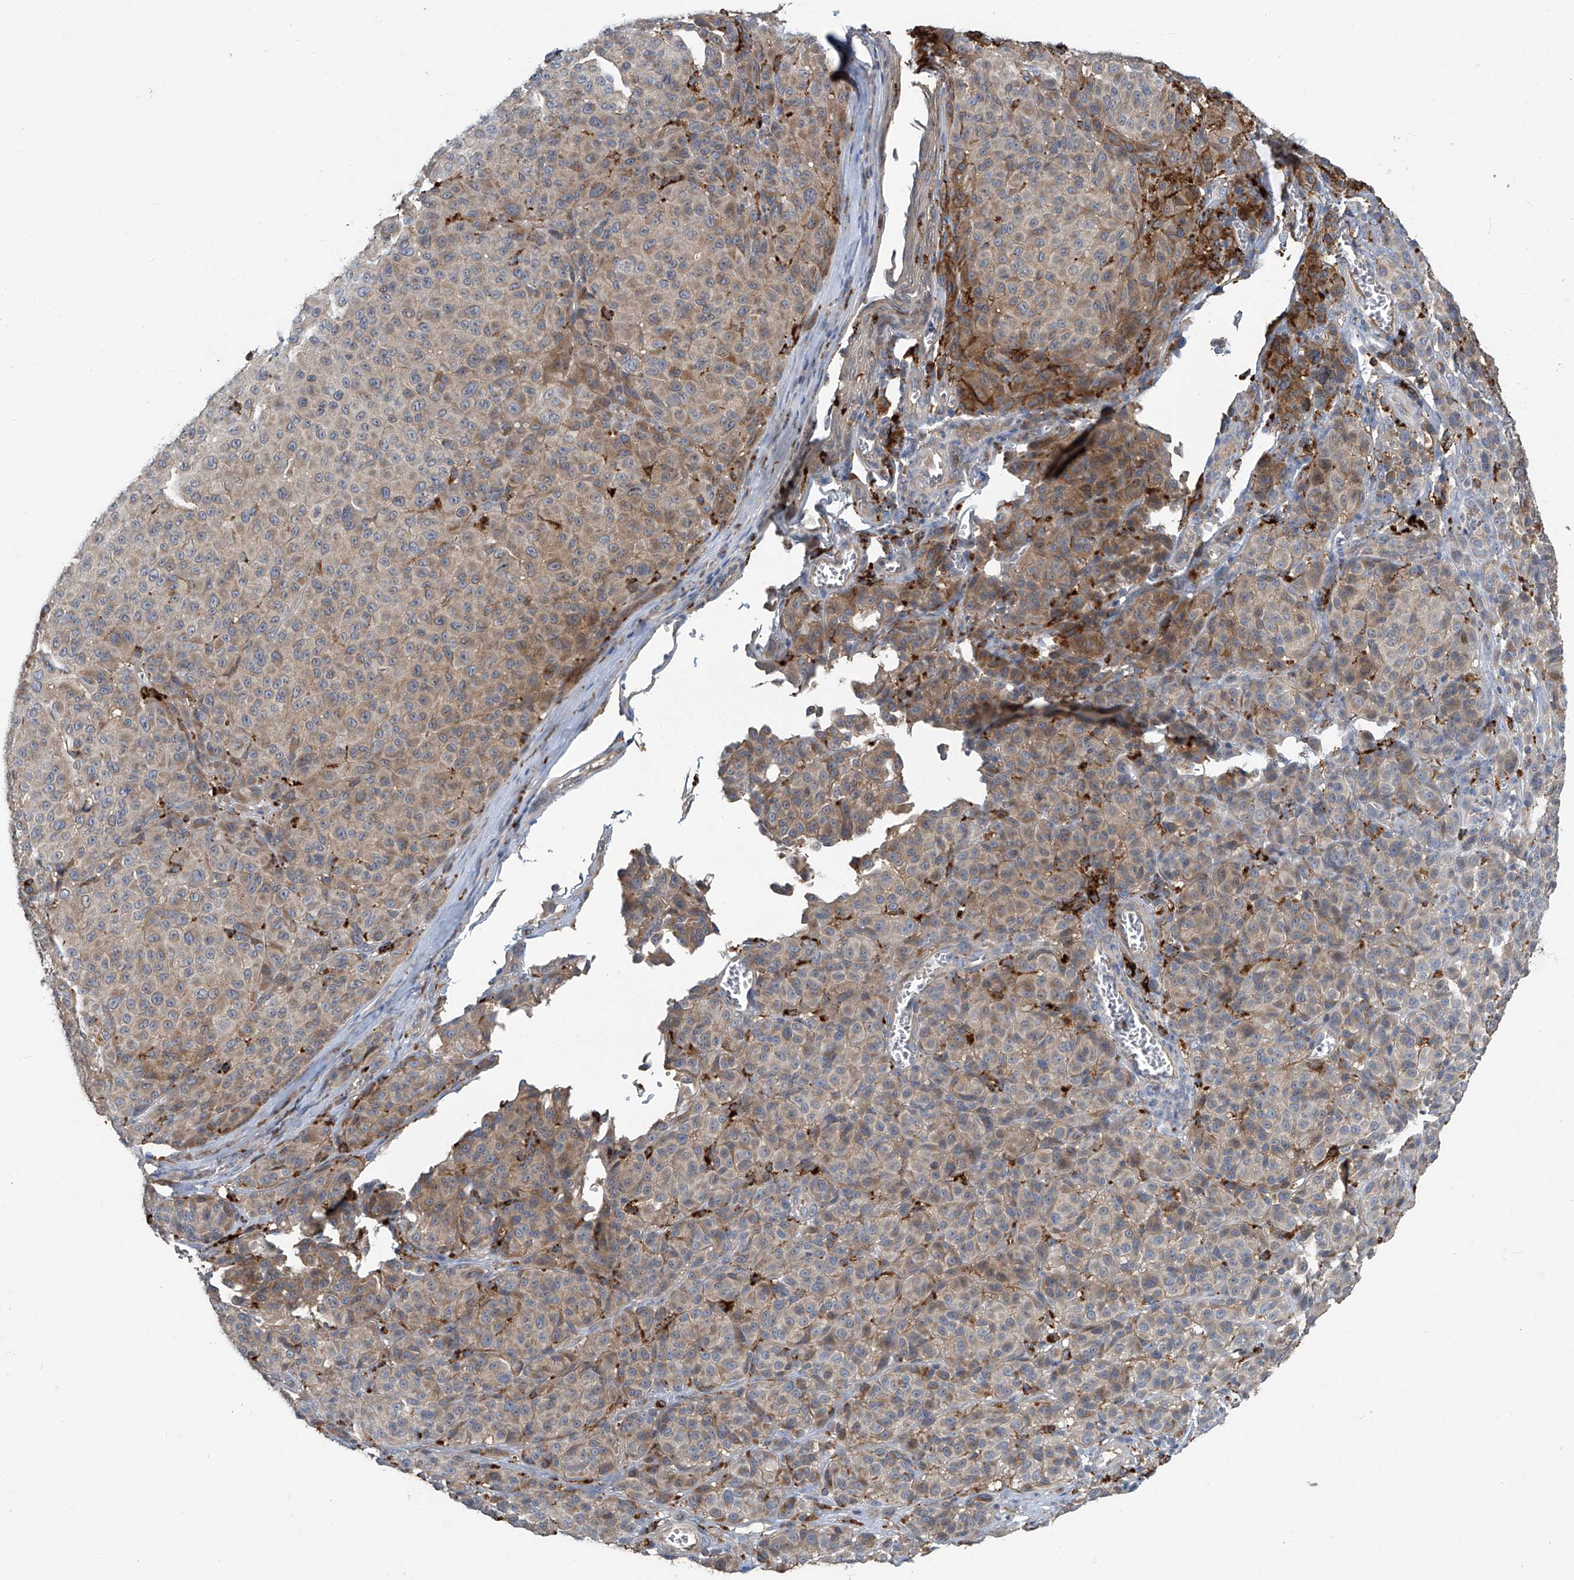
{"staining": {"intensity": "moderate", "quantity": "<25%", "location": "cytoplasmic/membranous"}, "tissue": "melanoma", "cell_type": "Tumor cells", "image_type": "cancer", "snomed": [{"axis": "morphology", "description": "Malignant melanoma, NOS"}, {"axis": "topography", "description": "Skin"}], "caption": "Human melanoma stained for a protein (brown) shows moderate cytoplasmic/membranous positive staining in about <25% of tumor cells.", "gene": "FAM167A", "patient": {"sex": "male", "age": 73}}